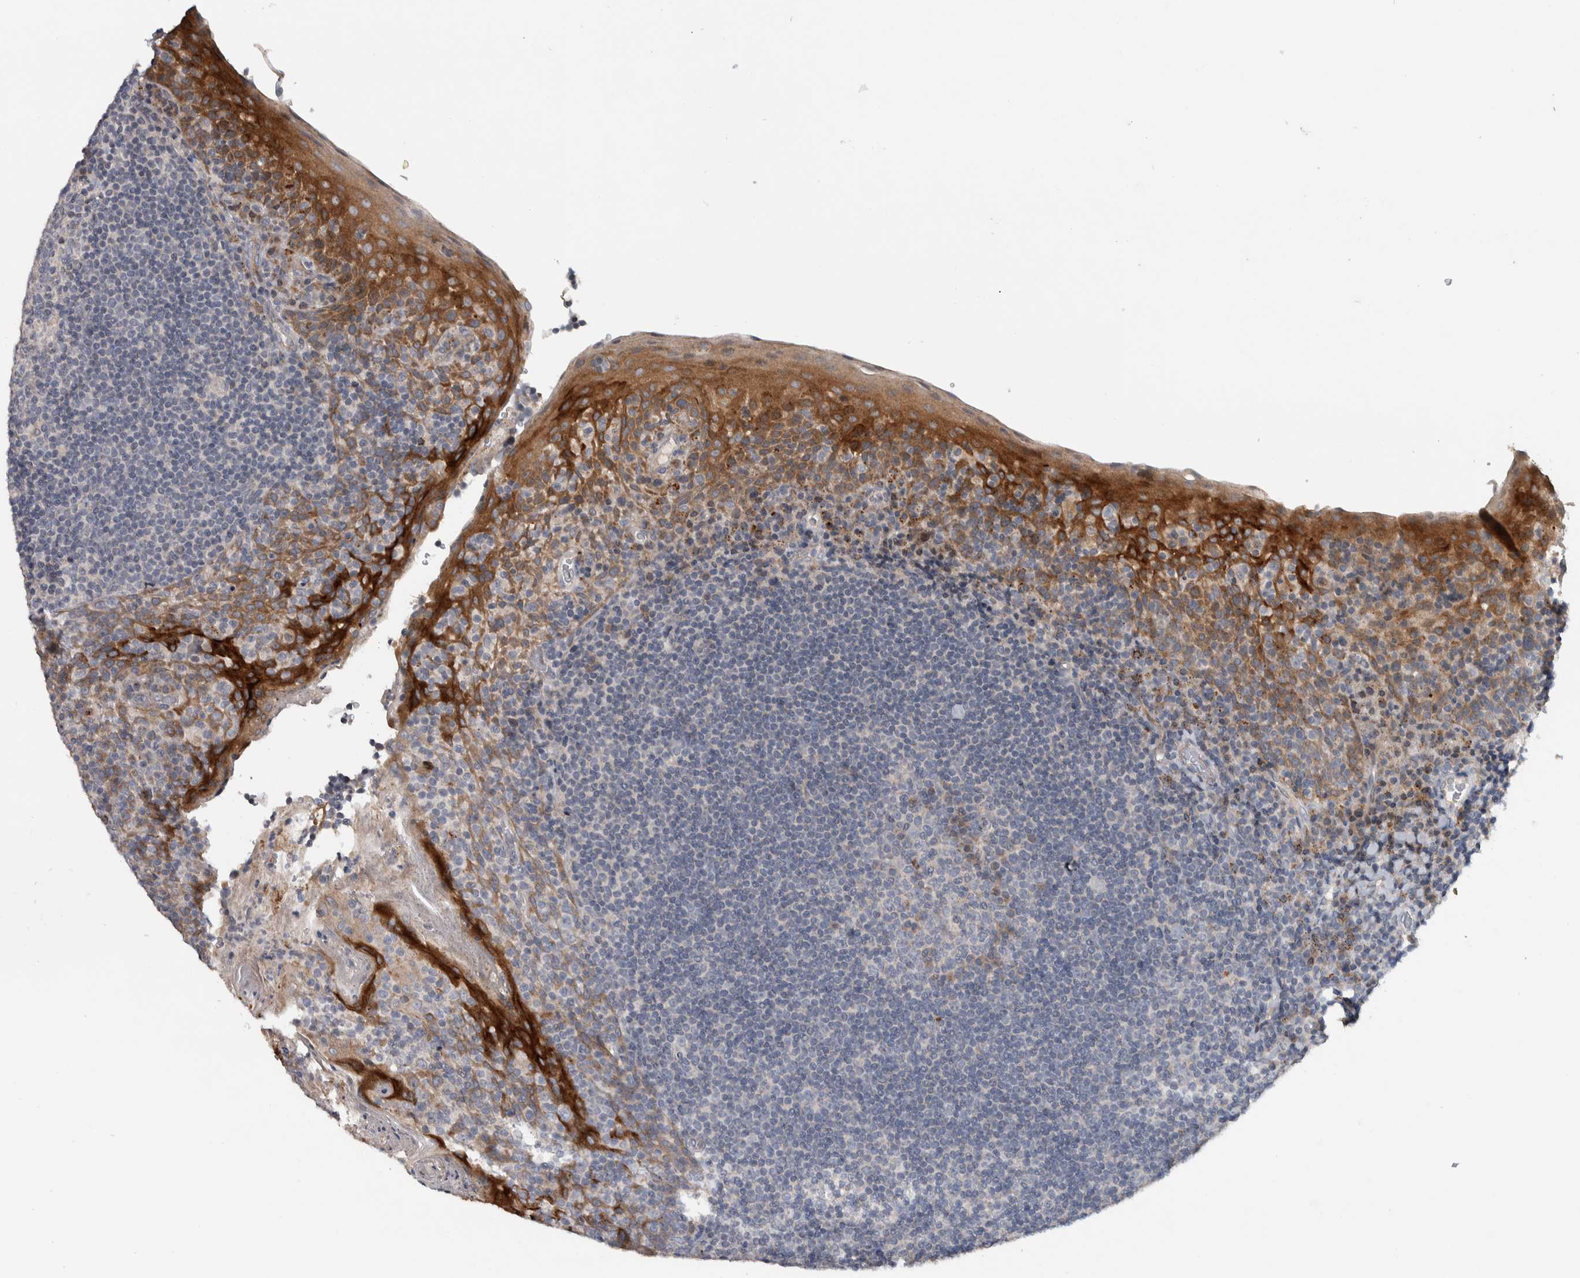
{"staining": {"intensity": "negative", "quantity": "none", "location": "none"}, "tissue": "tonsil", "cell_type": "Germinal center cells", "image_type": "normal", "snomed": [{"axis": "morphology", "description": "Normal tissue, NOS"}, {"axis": "topography", "description": "Tonsil"}], "caption": "A photomicrograph of human tonsil is negative for staining in germinal center cells. (IHC, brightfield microscopy, high magnification).", "gene": "FAM83G", "patient": {"sex": "male", "age": 17}}